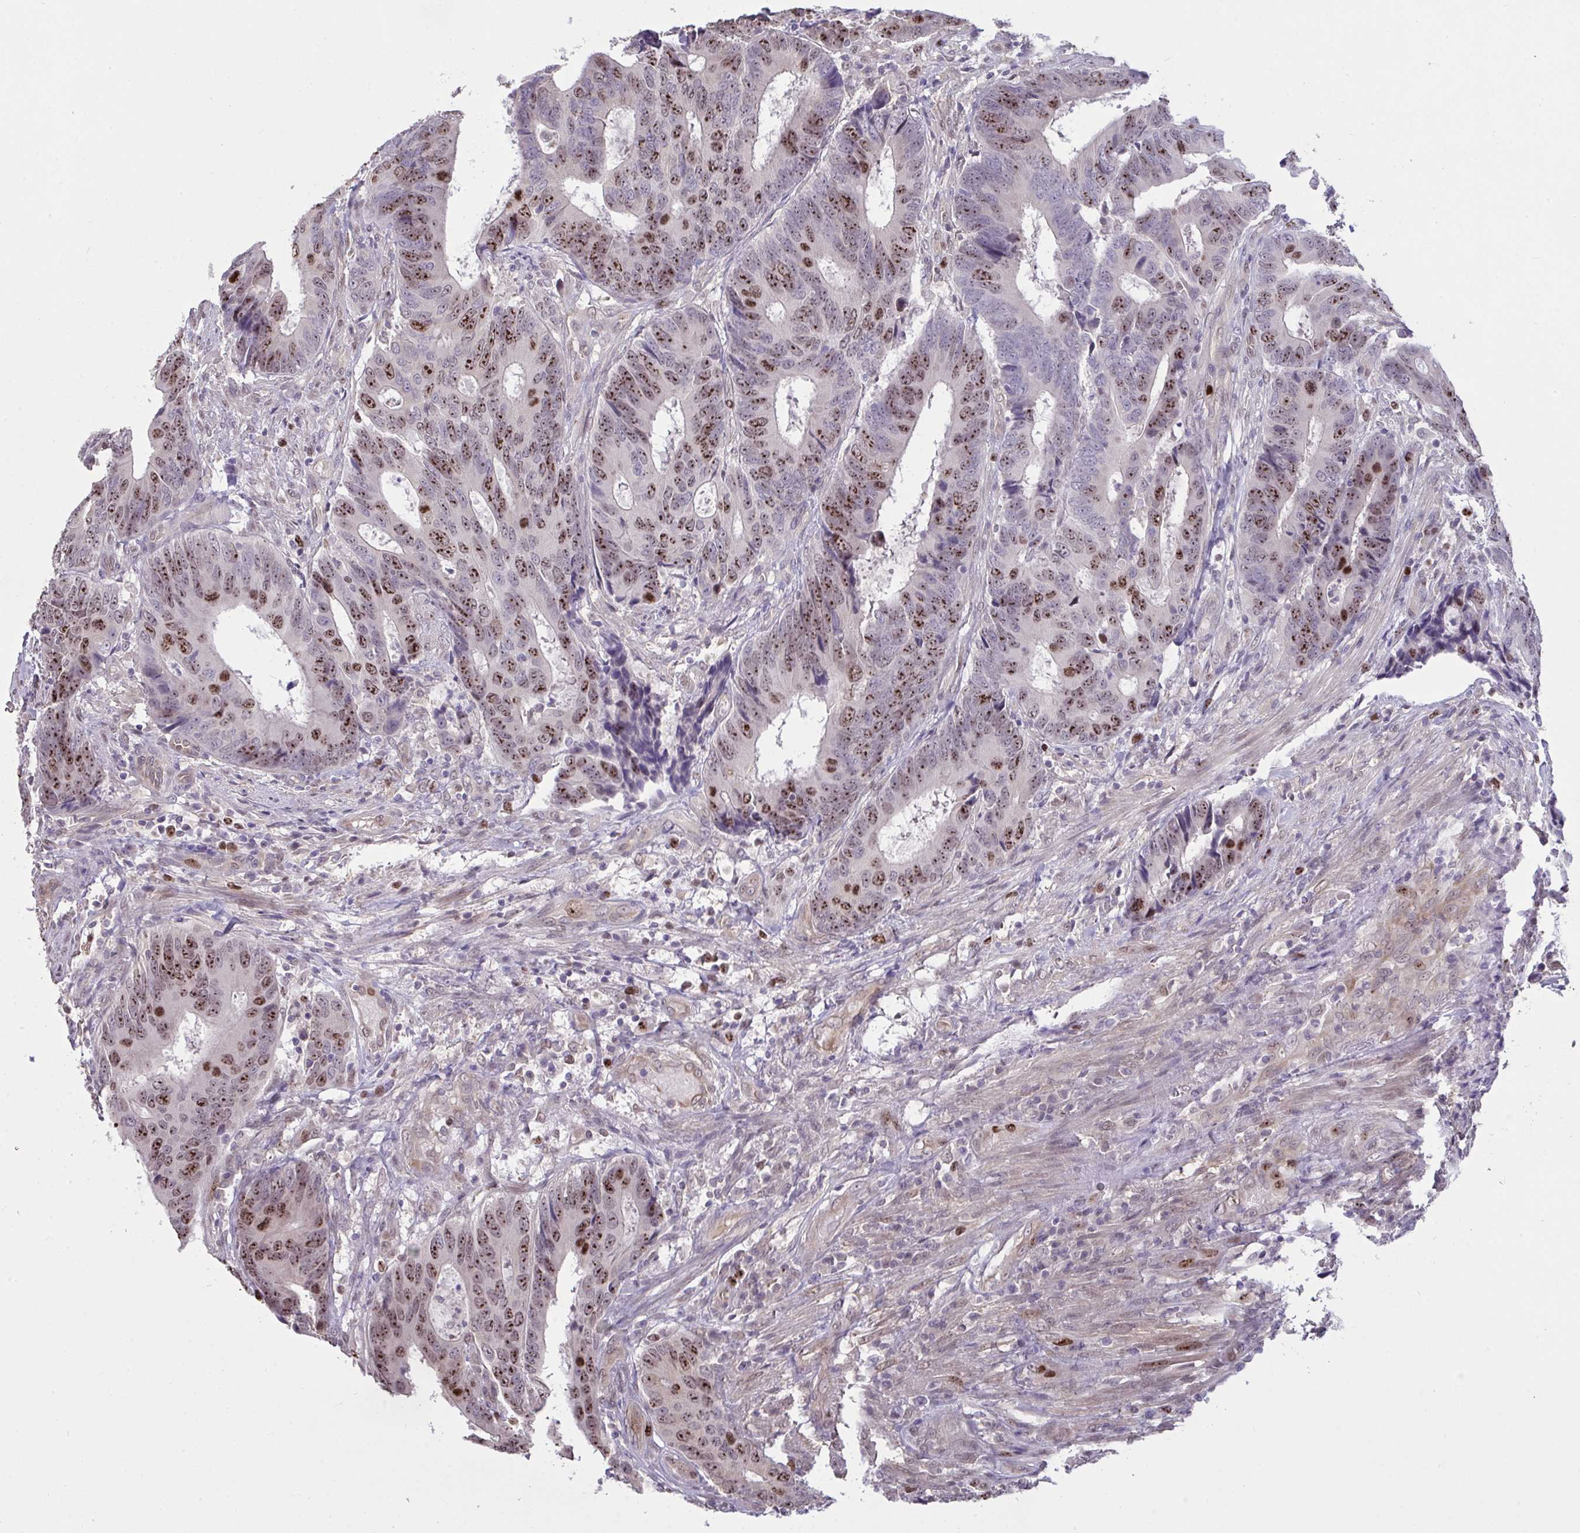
{"staining": {"intensity": "strong", "quantity": "25%-75%", "location": "nuclear"}, "tissue": "colorectal cancer", "cell_type": "Tumor cells", "image_type": "cancer", "snomed": [{"axis": "morphology", "description": "Adenocarcinoma, NOS"}, {"axis": "topography", "description": "Colon"}], "caption": "Immunohistochemical staining of colorectal cancer displays strong nuclear protein positivity in approximately 25%-75% of tumor cells.", "gene": "SETD7", "patient": {"sex": "male", "age": 87}}